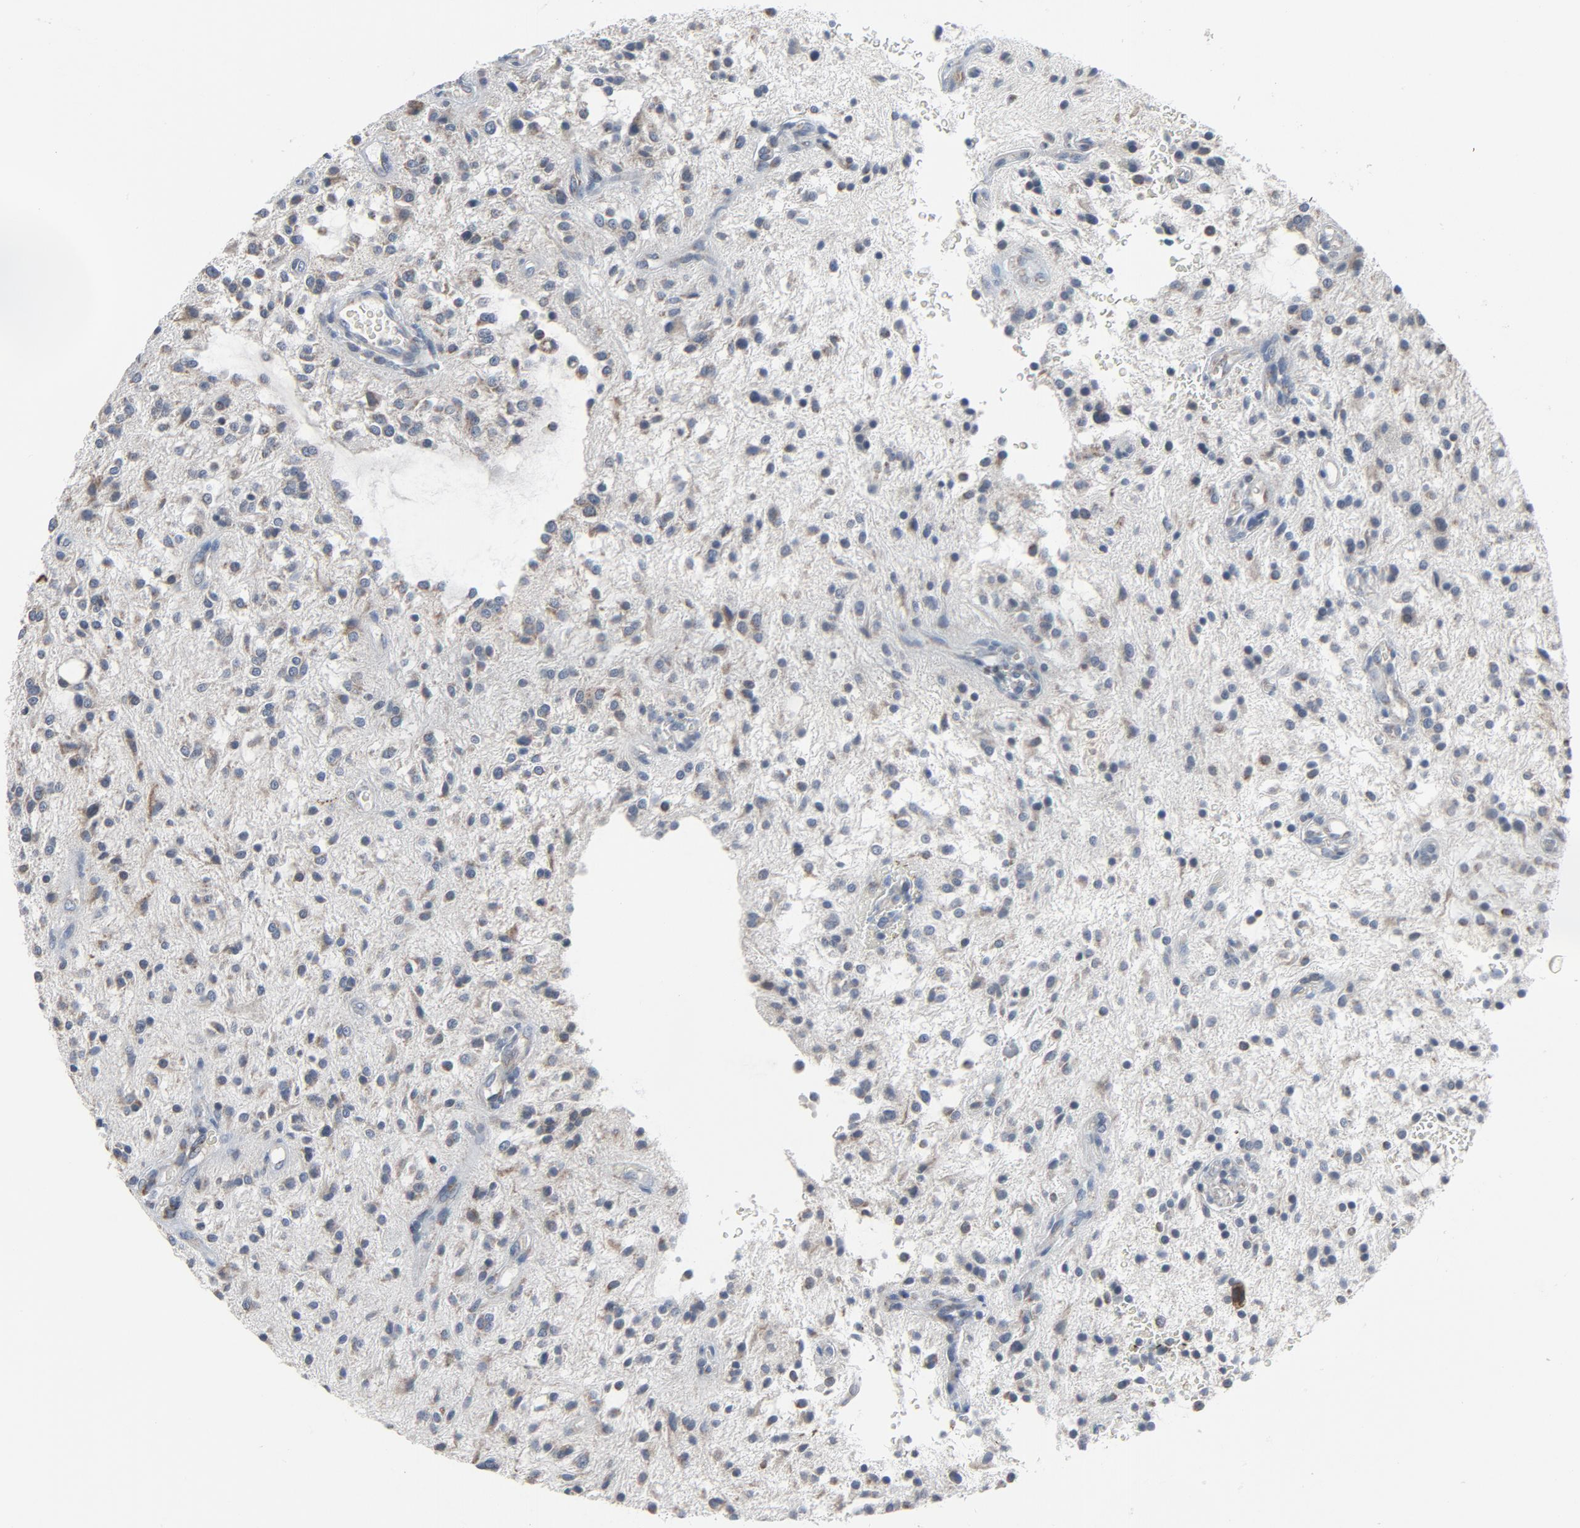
{"staining": {"intensity": "weak", "quantity": "<25%", "location": "cytoplasmic/membranous"}, "tissue": "glioma", "cell_type": "Tumor cells", "image_type": "cancer", "snomed": [{"axis": "morphology", "description": "Glioma, malignant, NOS"}, {"axis": "topography", "description": "Cerebellum"}], "caption": "The photomicrograph reveals no staining of tumor cells in malignant glioma.", "gene": "GPX2", "patient": {"sex": "female", "age": 10}}